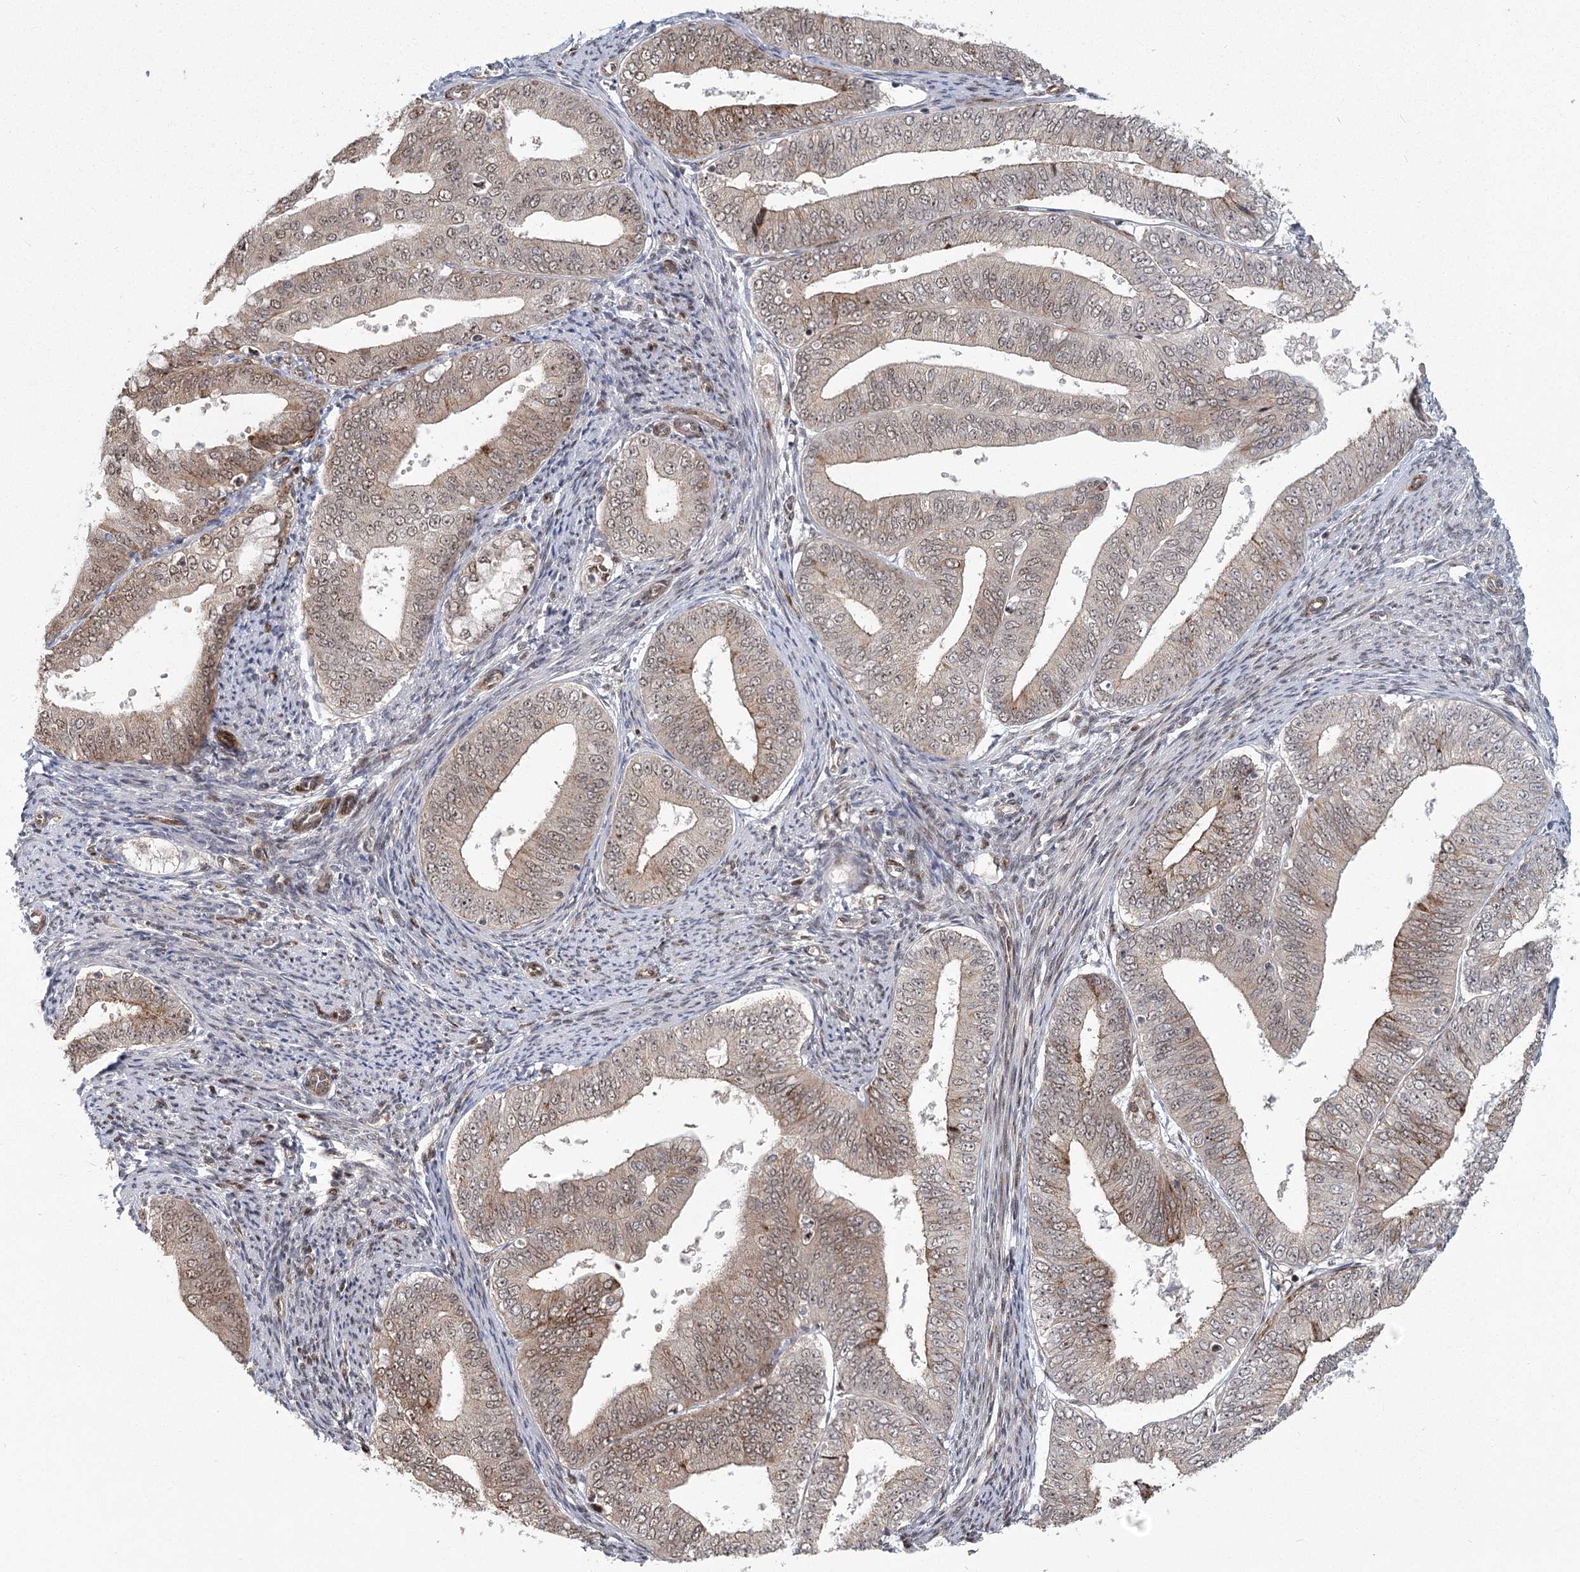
{"staining": {"intensity": "moderate", "quantity": "25%-75%", "location": "cytoplasmic/membranous,nuclear"}, "tissue": "endometrial cancer", "cell_type": "Tumor cells", "image_type": "cancer", "snomed": [{"axis": "morphology", "description": "Adenocarcinoma, NOS"}, {"axis": "topography", "description": "Endometrium"}], "caption": "Immunohistochemistry staining of adenocarcinoma (endometrial), which reveals medium levels of moderate cytoplasmic/membranous and nuclear staining in approximately 25%-75% of tumor cells indicating moderate cytoplasmic/membranous and nuclear protein staining. The staining was performed using DAB (brown) for protein detection and nuclei were counterstained in hematoxylin (blue).", "gene": "PARM1", "patient": {"sex": "female", "age": 63}}